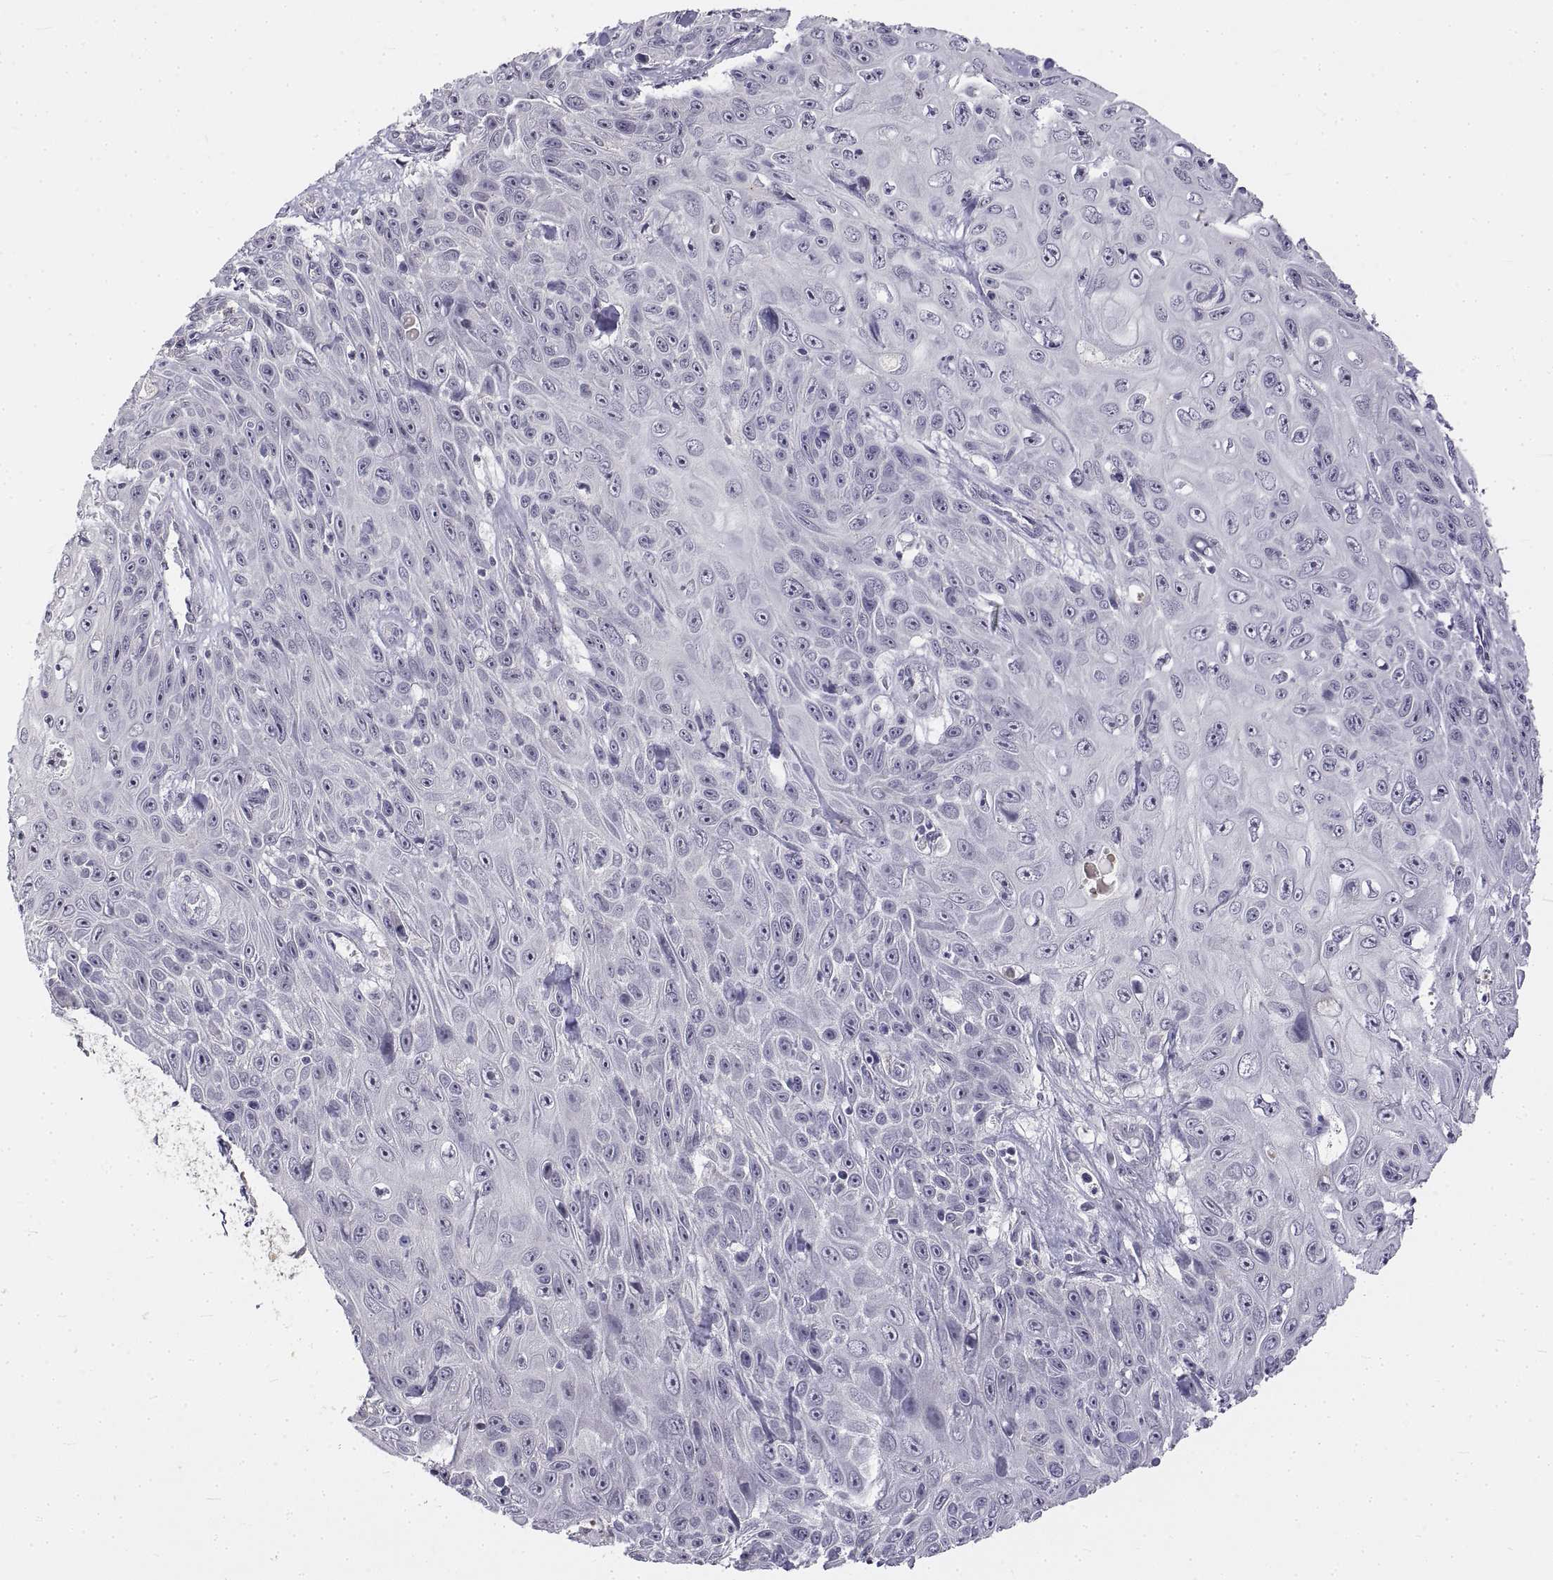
{"staining": {"intensity": "negative", "quantity": "none", "location": "none"}, "tissue": "skin cancer", "cell_type": "Tumor cells", "image_type": "cancer", "snomed": [{"axis": "morphology", "description": "Squamous cell carcinoma, NOS"}, {"axis": "topography", "description": "Skin"}], "caption": "IHC histopathology image of neoplastic tissue: human skin cancer stained with DAB (3,3'-diaminobenzidine) exhibits no significant protein positivity in tumor cells. (DAB IHC visualized using brightfield microscopy, high magnification).", "gene": "ANO2", "patient": {"sex": "male", "age": 82}}